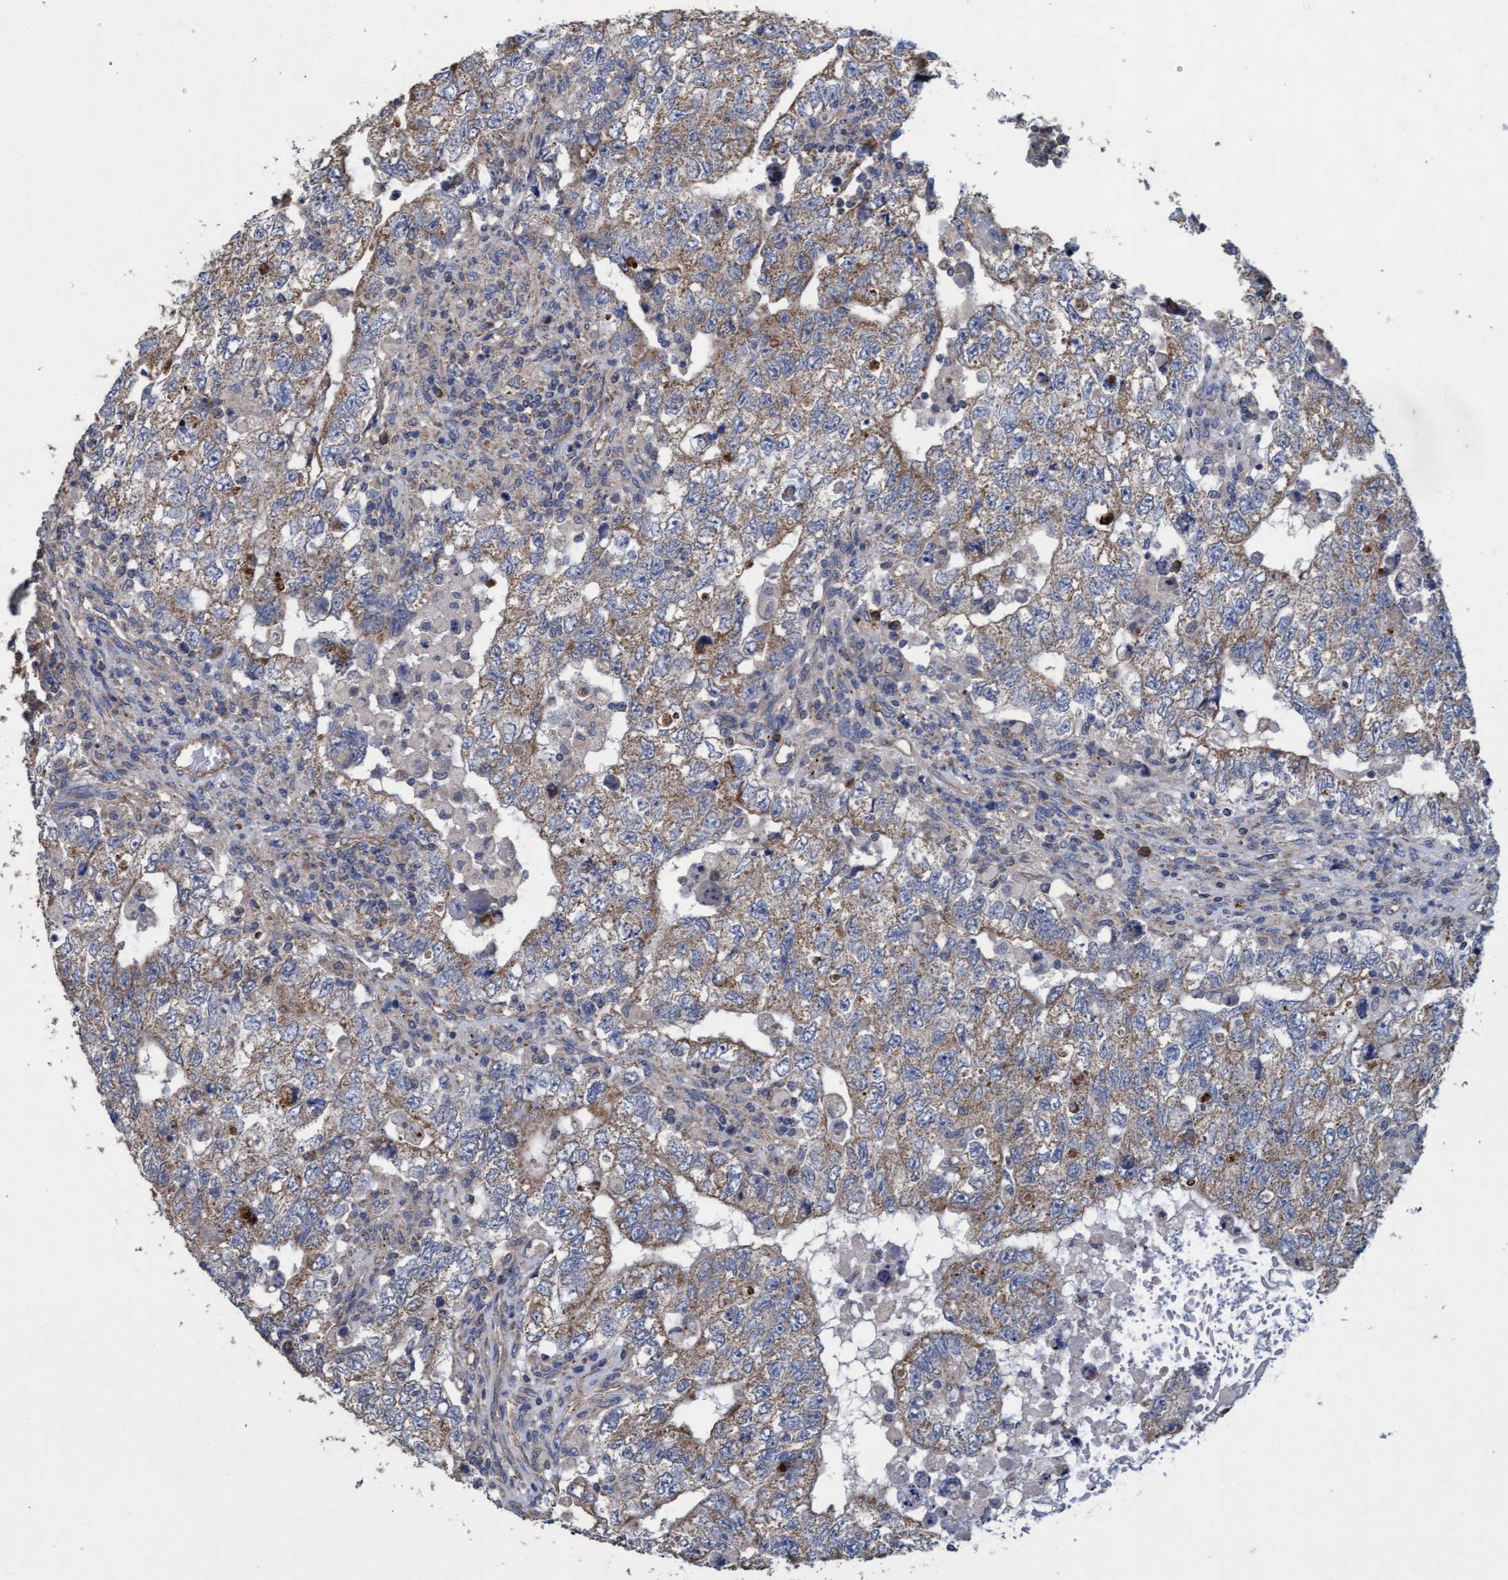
{"staining": {"intensity": "weak", "quantity": ">75%", "location": "cytoplasmic/membranous"}, "tissue": "testis cancer", "cell_type": "Tumor cells", "image_type": "cancer", "snomed": [{"axis": "morphology", "description": "Carcinoma, Embryonal, NOS"}, {"axis": "topography", "description": "Testis"}], "caption": "This photomicrograph demonstrates immunohistochemistry staining of human embryonal carcinoma (testis), with low weak cytoplasmic/membranous positivity in approximately >75% of tumor cells.", "gene": "MRPL38", "patient": {"sex": "male", "age": 36}}